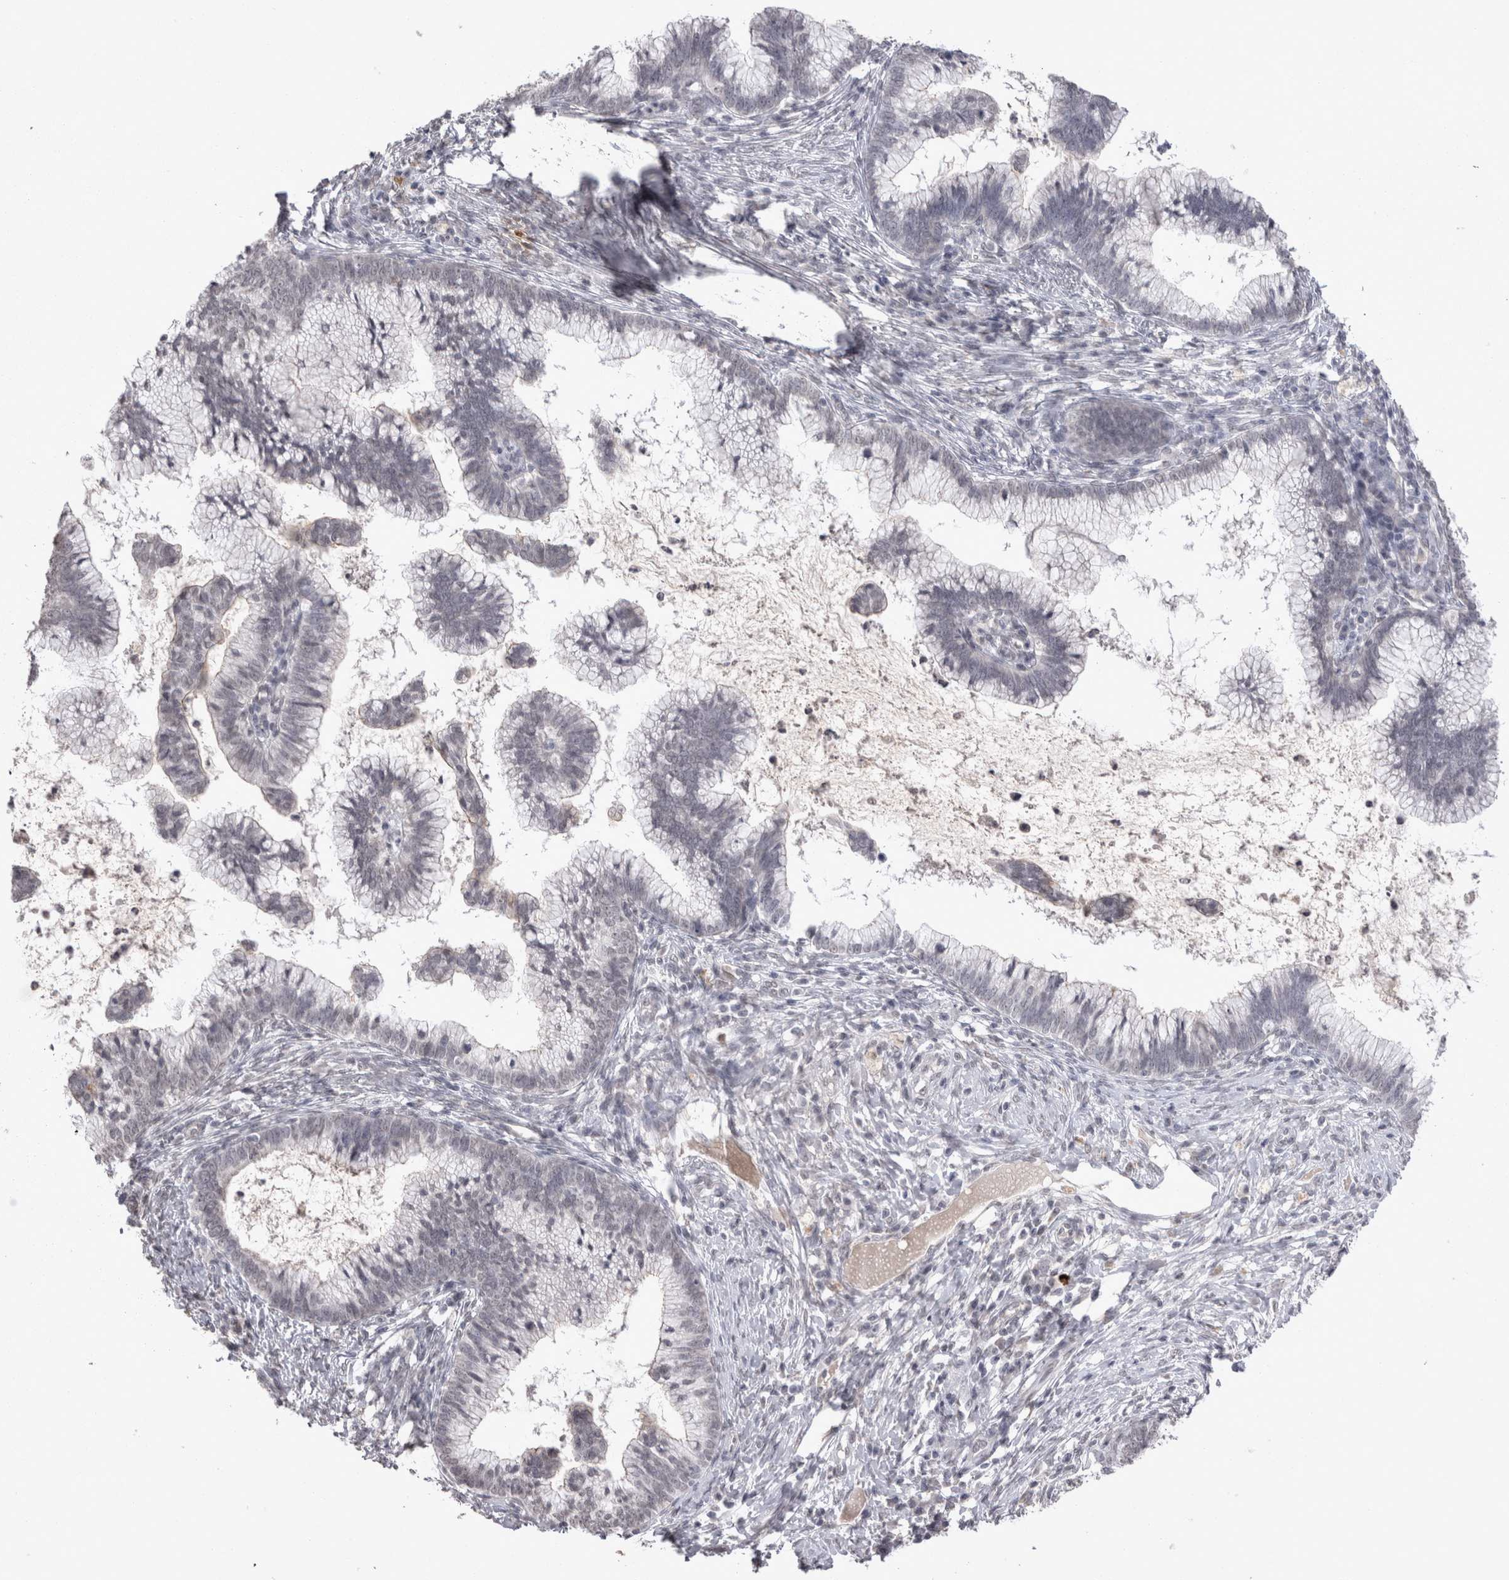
{"staining": {"intensity": "negative", "quantity": "none", "location": "none"}, "tissue": "cervical cancer", "cell_type": "Tumor cells", "image_type": "cancer", "snomed": [{"axis": "morphology", "description": "Adenocarcinoma, NOS"}, {"axis": "topography", "description": "Cervix"}], "caption": "Immunohistochemistry (IHC) histopathology image of neoplastic tissue: human cervical adenocarcinoma stained with DAB (3,3'-diaminobenzidine) shows no significant protein staining in tumor cells.", "gene": "DDX4", "patient": {"sex": "female", "age": 36}}